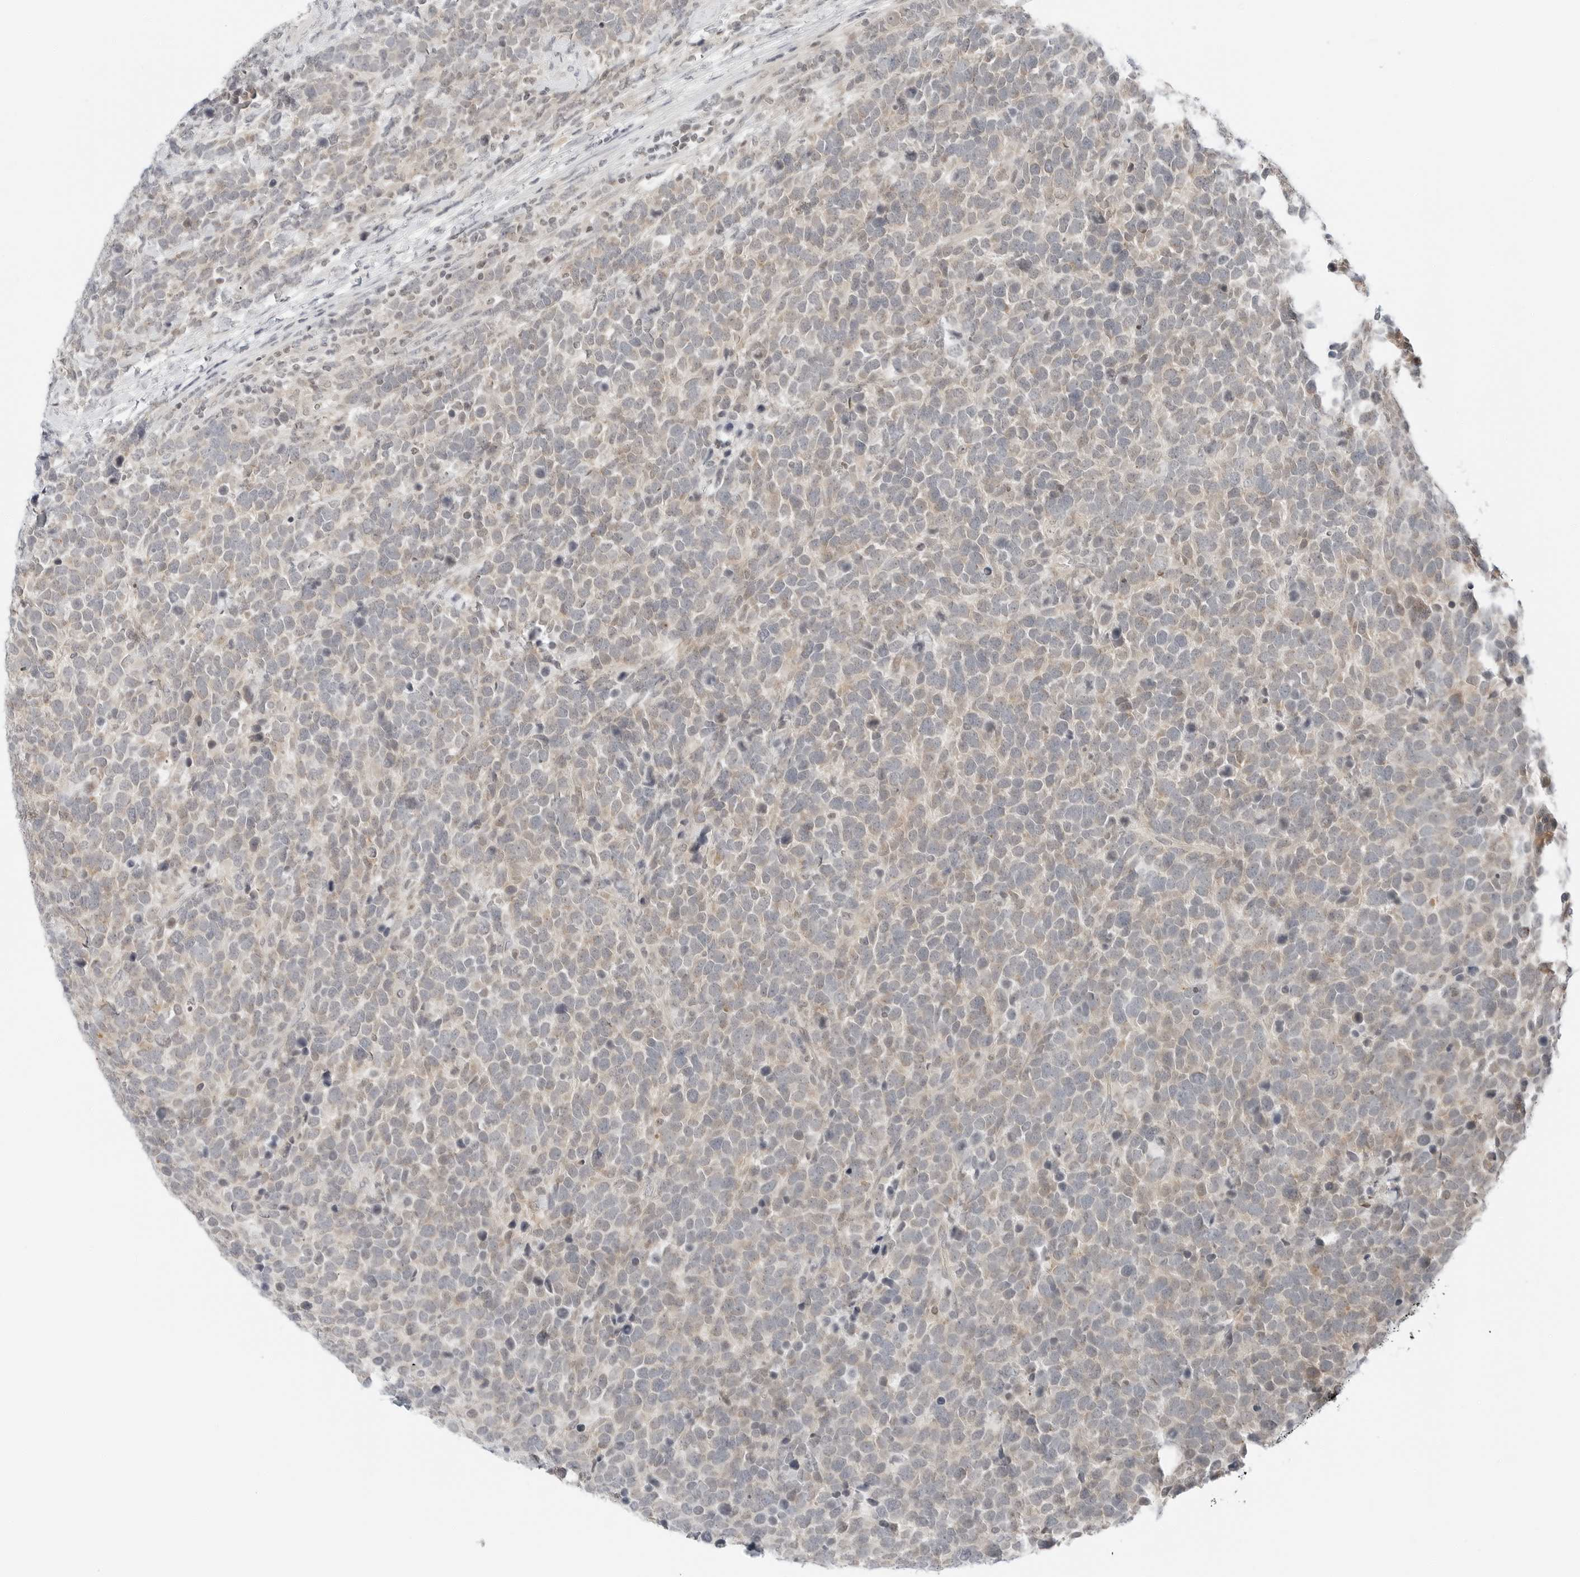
{"staining": {"intensity": "weak", "quantity": "<25%", "location": "cytoplasmic/membranous"}, "tissue": "urothelial cancer", "cell_type": "Tumor cells", "image_type": "cancer", "snomed": [{"axis": "morphology", "description": "Urothelial carcinoma, High grade"}, {"axis": "topography", "description": "Urinary bladder"}], "caption": "A high-resolution photomicrograph shows IHC staining of urothelial carcinoma (high-grade), which demonstrates no significant staining in tumor cells.", "gene": "IQCC", "patient": {"sex": "female", "age": 82}}